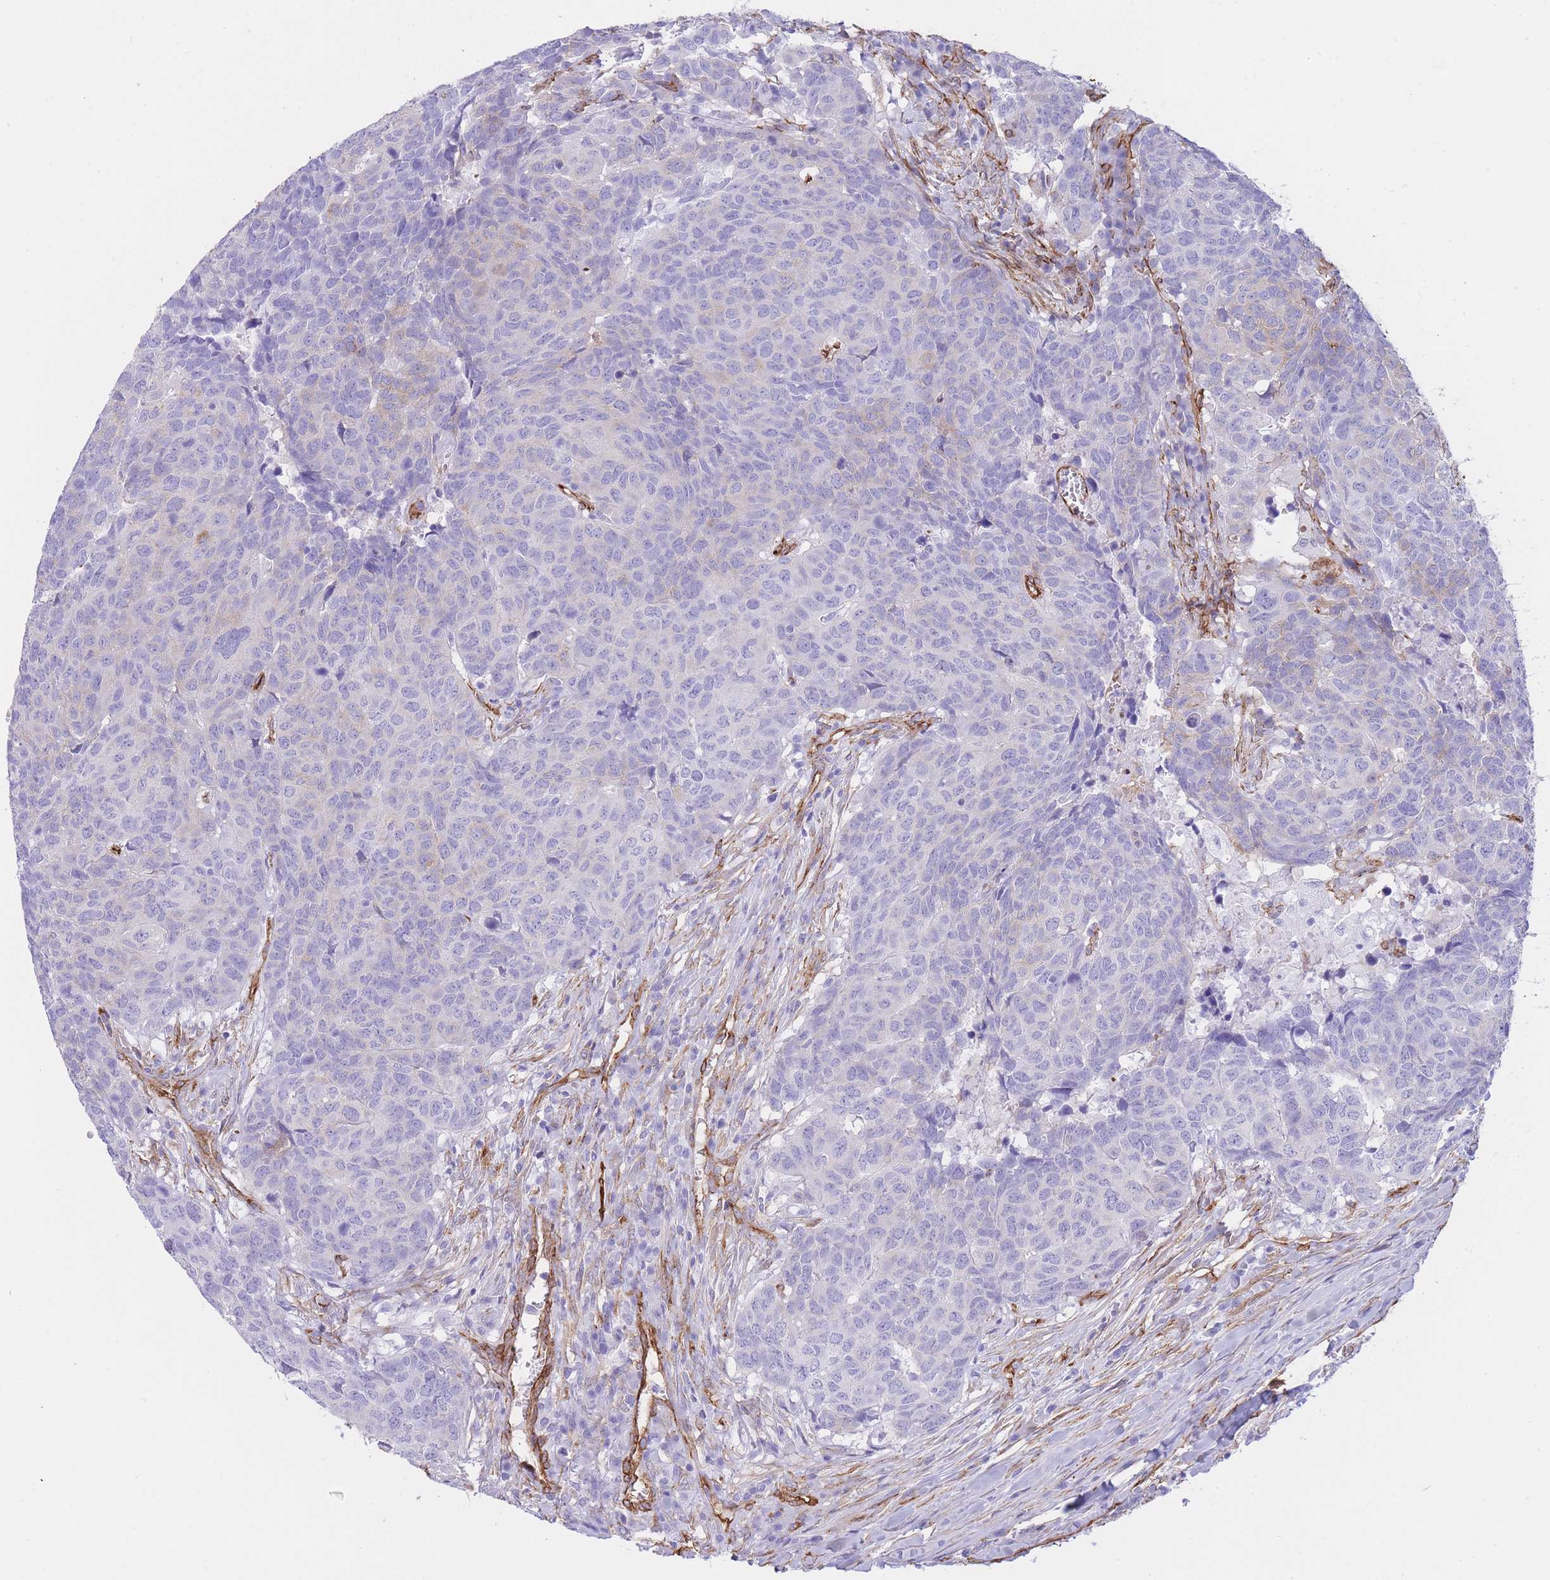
{"staining": {"intensity": "negative", "quantity": "none", "location": "none"}, "tissue": "head and neck cancer", "cell_type": "Tumor cells", "image_type": "cancer", "snomed": [{"axis": "morphology", "description": "Normal tissue, NOS"}, {"axis": "morphology", "description": "Squamous cell carcinoma, NOS"}, {"axis": "topography", "description": "Skeletal muscle"}, {"axis": "topography", "description": "Vascular tissue"}, {"axis": "topography", "description": "Peripheral nerve tissue"}, {"axis": "topography", "description": "Head-Neck"}], "caption": "Tumor cells show no significant protein staining in head and neck cancer (squamous cell carcinoma). (Immunohistochemistry, brightfield microscopy, high magnification).", "gene": "CAVIN1", "patient": {"sex": "male", "age": 66}}